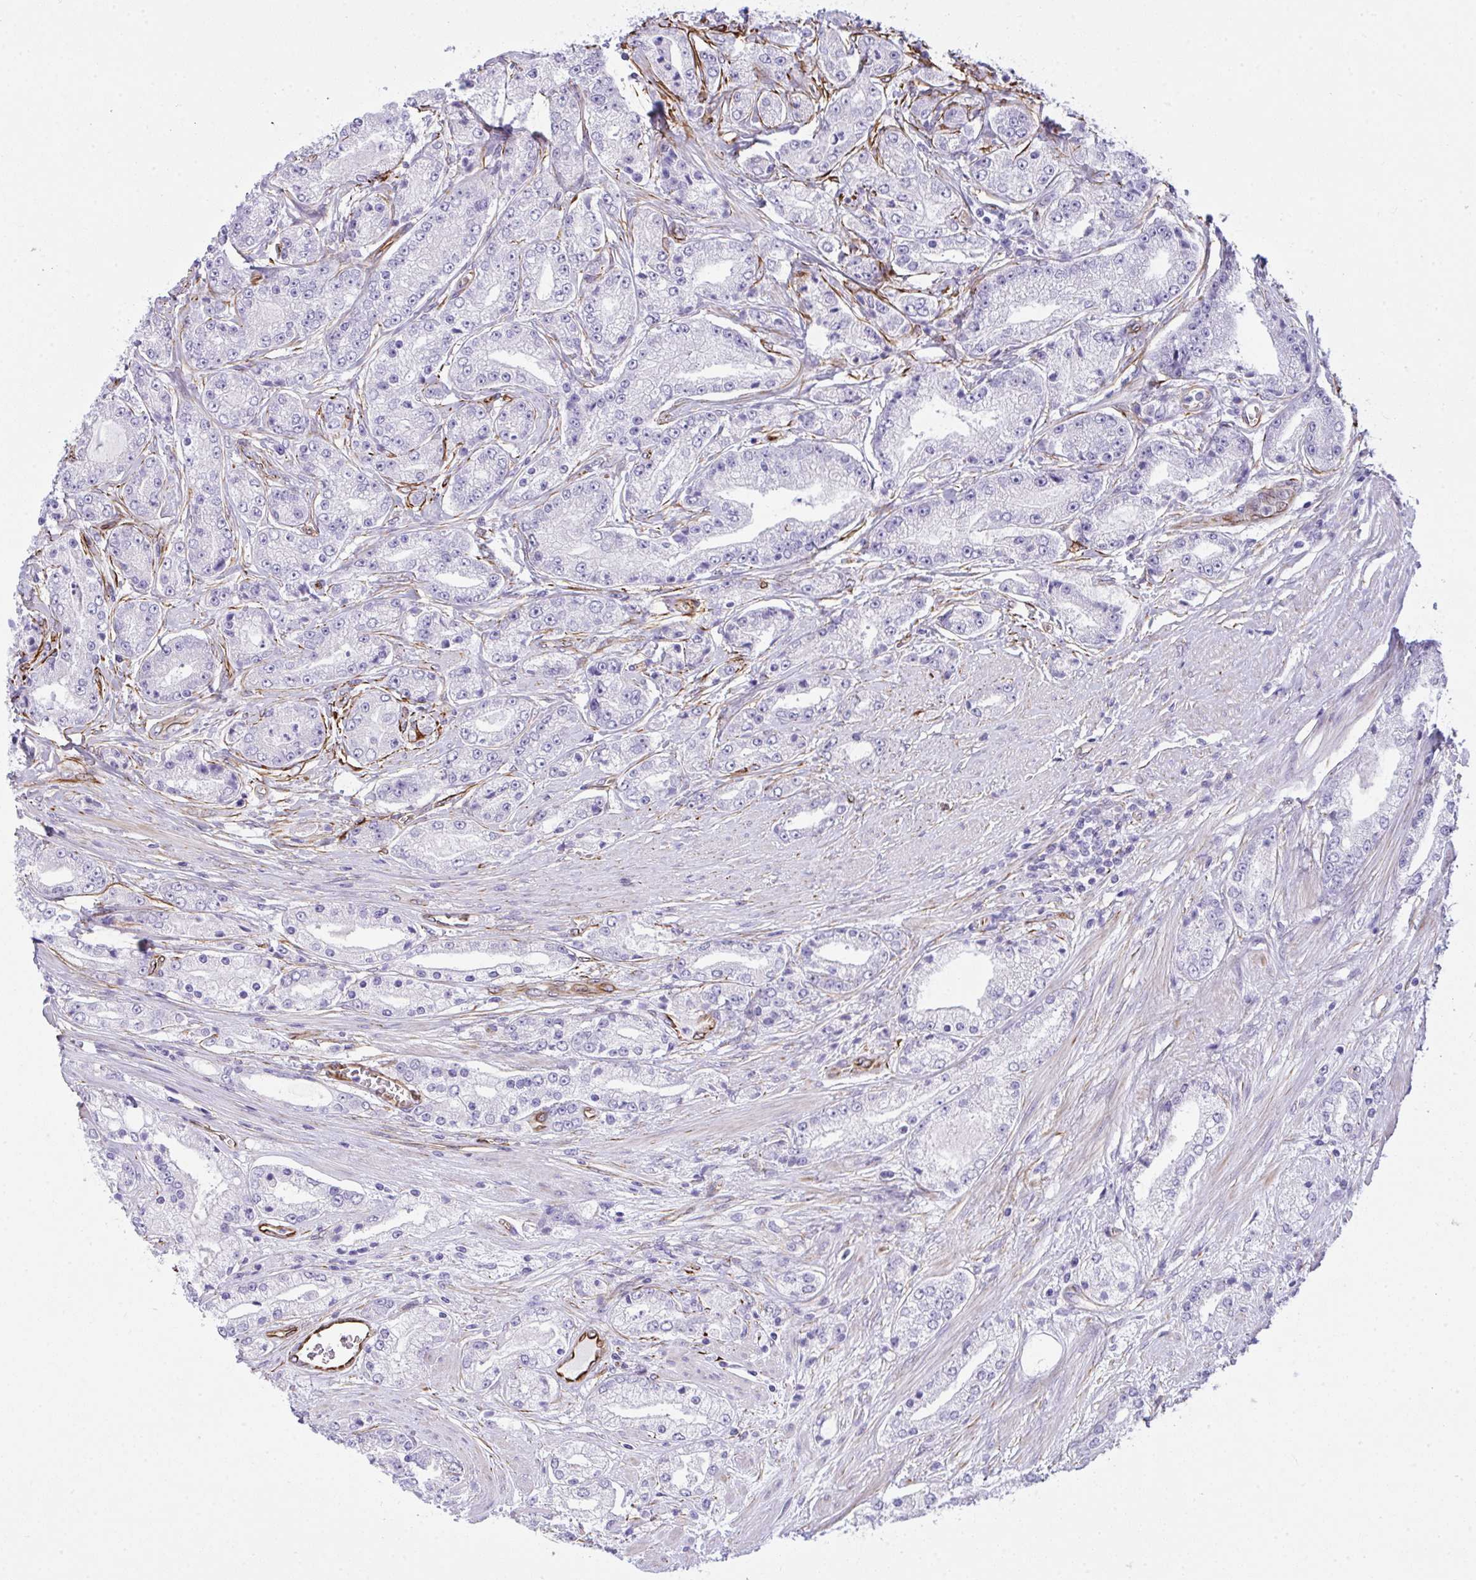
{"staining": {"intensity": "negative", "quantity": "none", "location": "none"}, "tissue": "prostate cancer", "cell_type": "Tumor cells", "image_type": "cancer", "snomed": [{"axis": "morphology", "description": "Adenocarcinoma, High grade"}, {"axis": "topography", "description": "Prostate"}], "caption": "This micrograph is of prostate high-grade adenocarcinoma stained with immunohistochemistry to label a protein in brown with the nuclei are counter-stained blue. There is no staining in tumor cells. (DAB IHC, high magnification).", "gene": "SLC35B1", "patient": {"sex": "male", "age": 66}}